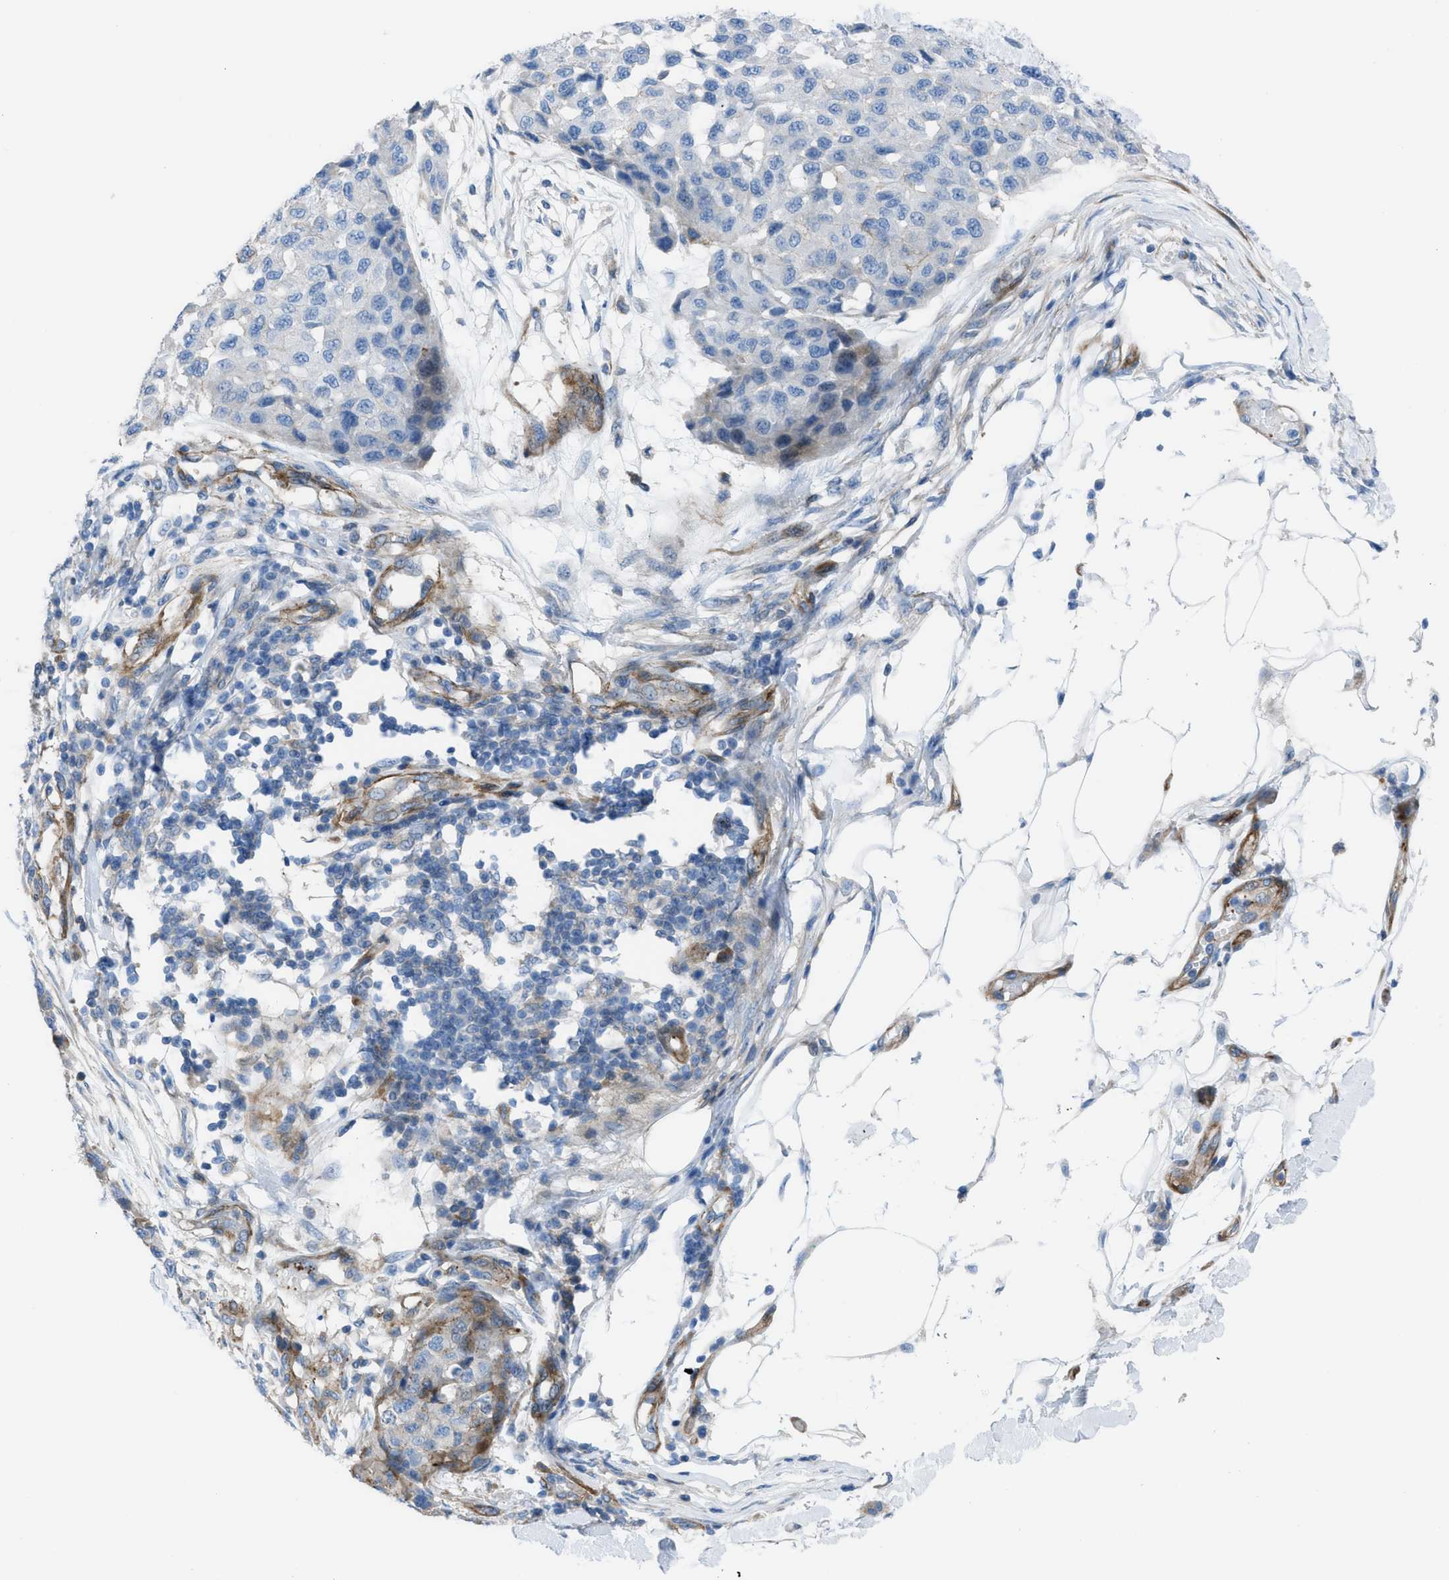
{"staining": {"intensity": "negative", "quantity": "none", "location": "none"}, "tissue": "melanoma", "cell_type": "Tumor cells", "image_type": "cancer", "snomed": [{"axis": "morphology", "description": "Normal tissue, NOS"}, {"axis": "morphology", "description": "Malignant melanoma, NOS"}, {"axis": "topography", "description": "Skin"}], "caption": "Protein analysis of malignant melanoma shows no significant positivity in tumor cells. (Stains: DAB immunohistochemistry (IHC) with hematoxylin counter stain, Microscopy: brightfield microscopy at high magnification).", "gene": "KCNH7", "patient": {"sex": "male", "age": 62}}